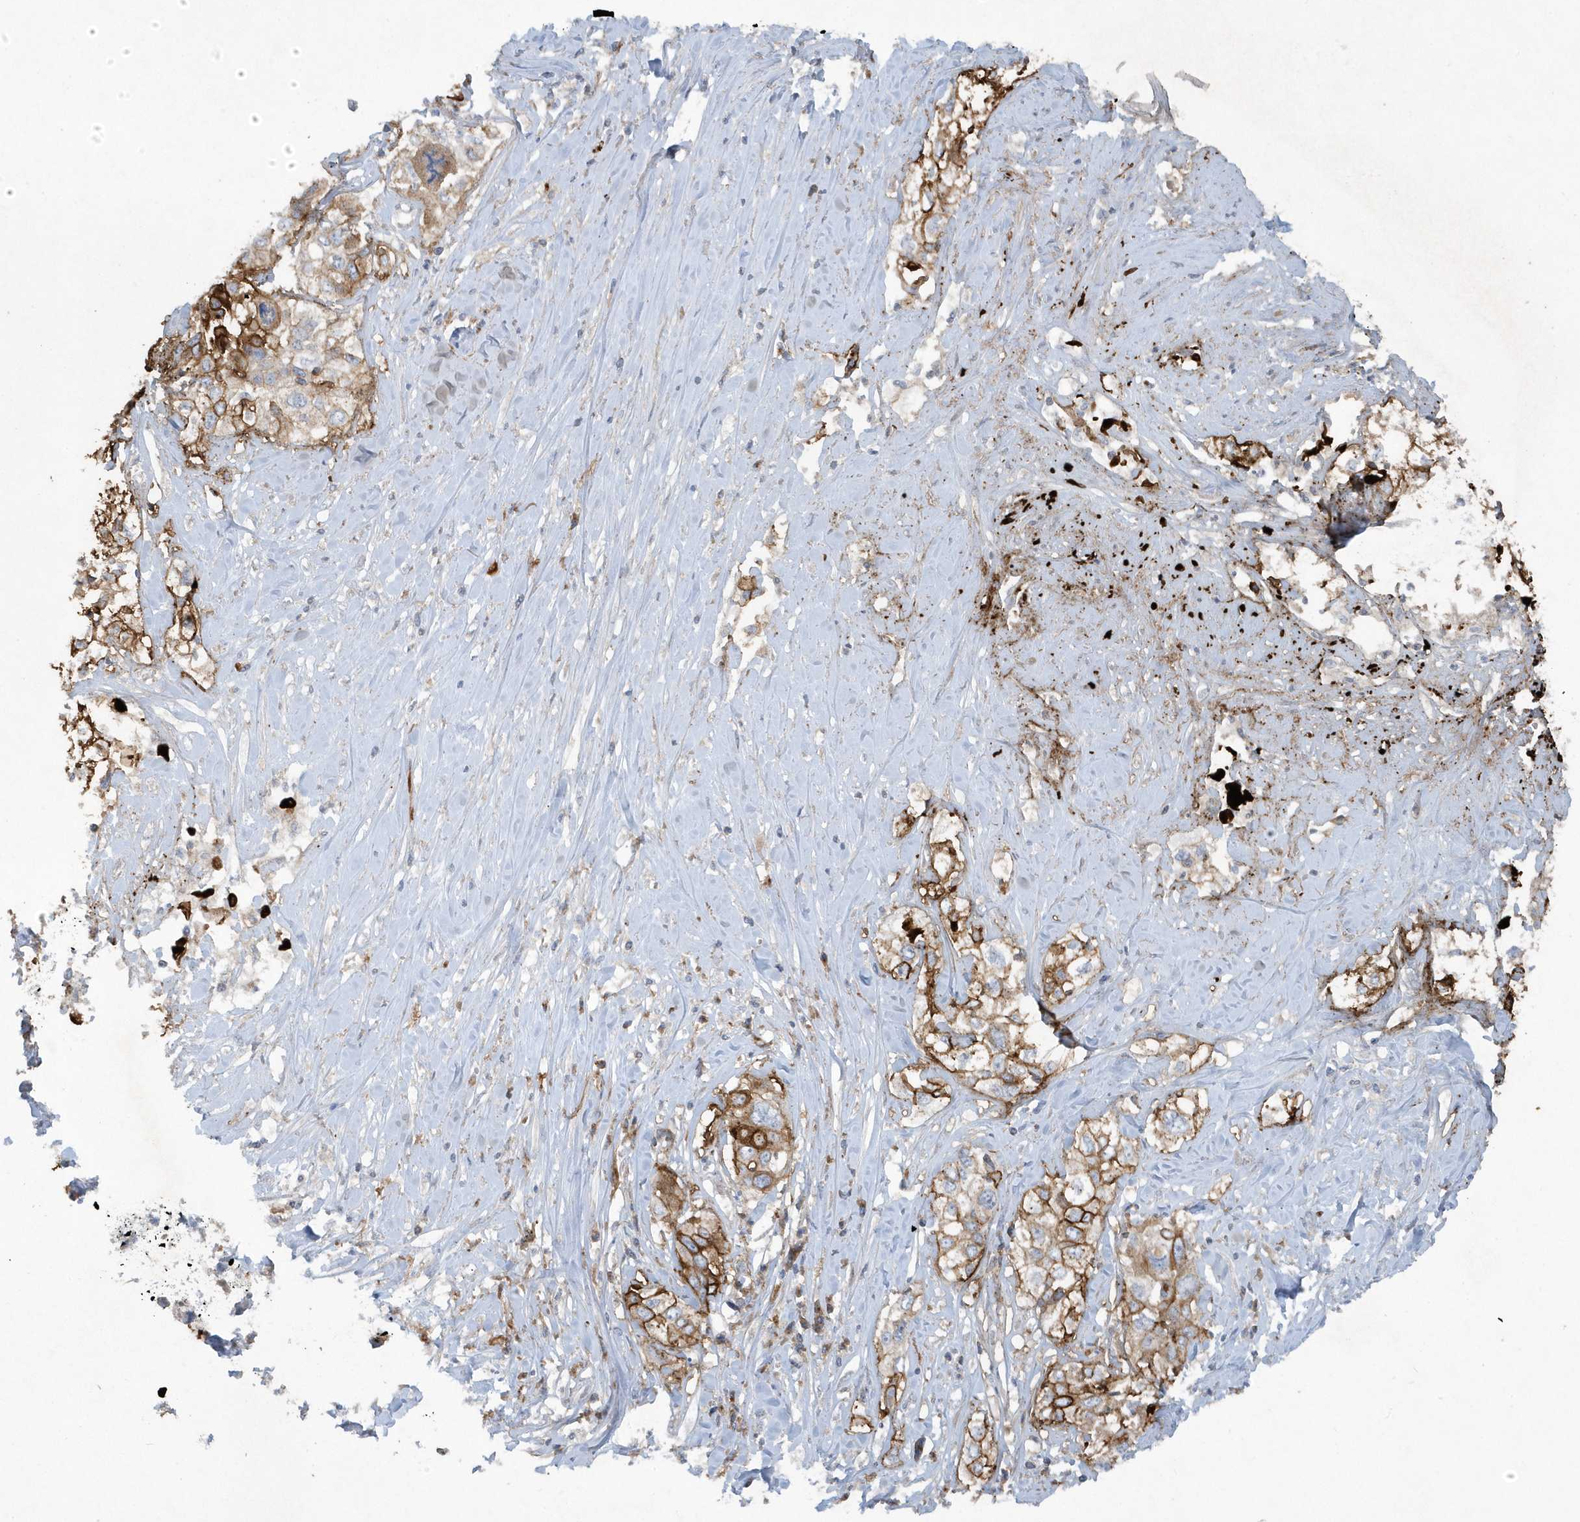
{"staining": {"intensity": "moderate", "quantity": "25%-75%", "location": "cytoplasmic/membranous"}, "tissue": "cervical cancer", "cell_type": "Tumor cells", "image_type": "cancer", "snomed": [{"axis": "morphology", "description": "Squamous cell carcinoma, NOS"}, {"axis": "topography", "description": "Cervix"}], "caption": "There is medium levels of moderate cytoplasmic/membranous expression in tumor cells of squamous cell carcinoma (cervical), as demonstrated by immunohistochemical staining (brown color).", "gene": "SLC38A2", "patient": {"sex": "female", "age": 31}}